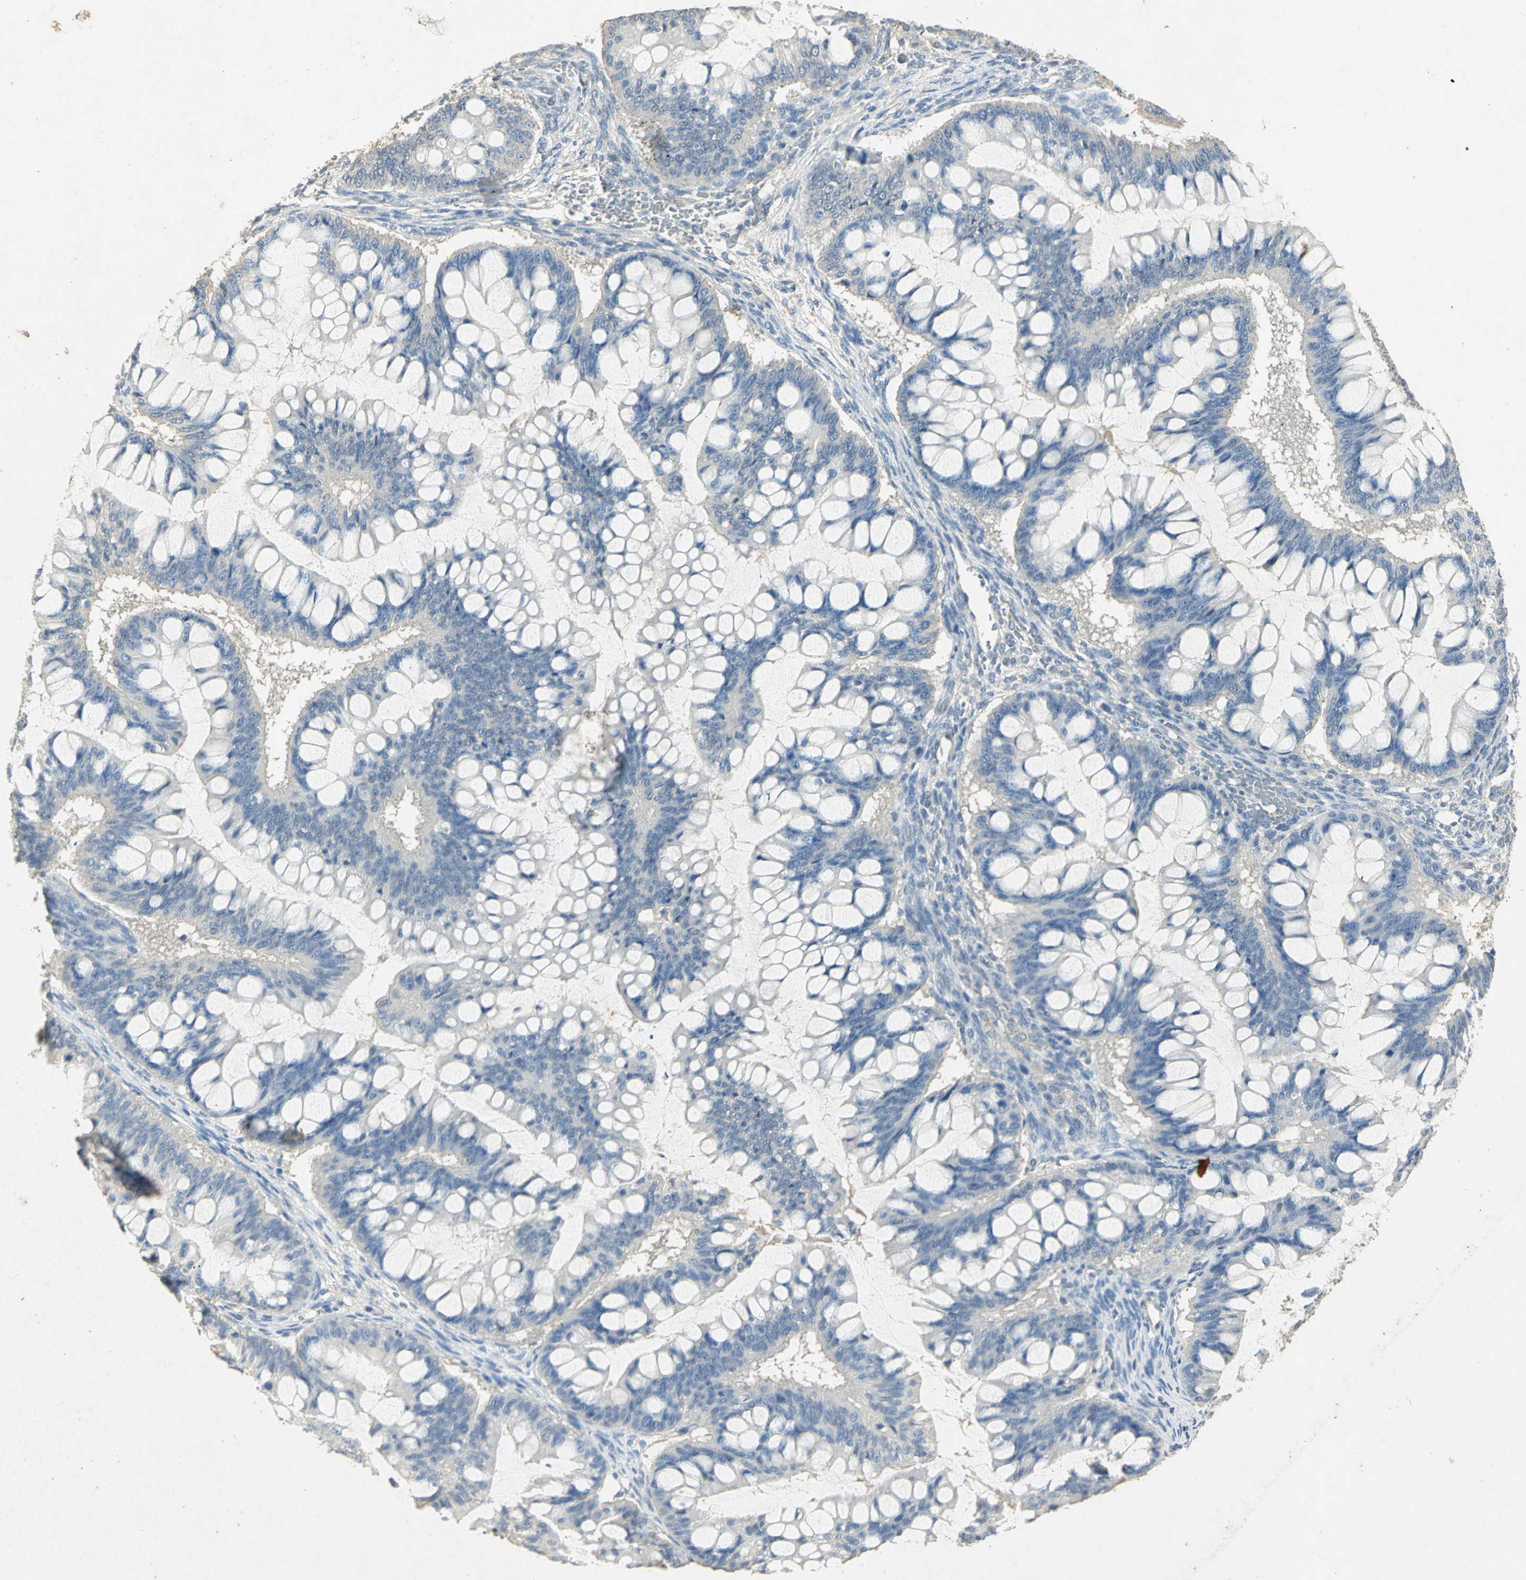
{"staining": {"intensity": "negative", "quantity": "none", "location": "none"}, "tissue": "ovarian cancer", "cell_type": "Tumor cells", "image_type": "cancer", "snomed": [{"axis": "morphology", "description": "Cystadenocarcinoma, mucinous, NOS"}, {"axis": "topography", "description": "Ovary"}], "caption": "A photomicrograph of ovarian cancer (mucinous cystadenocarcinoma) stained for a protein exhibits no brown staining in tumor cells.", "gene": "ASB9", "patient": {"sex": "female", "age": 73}}